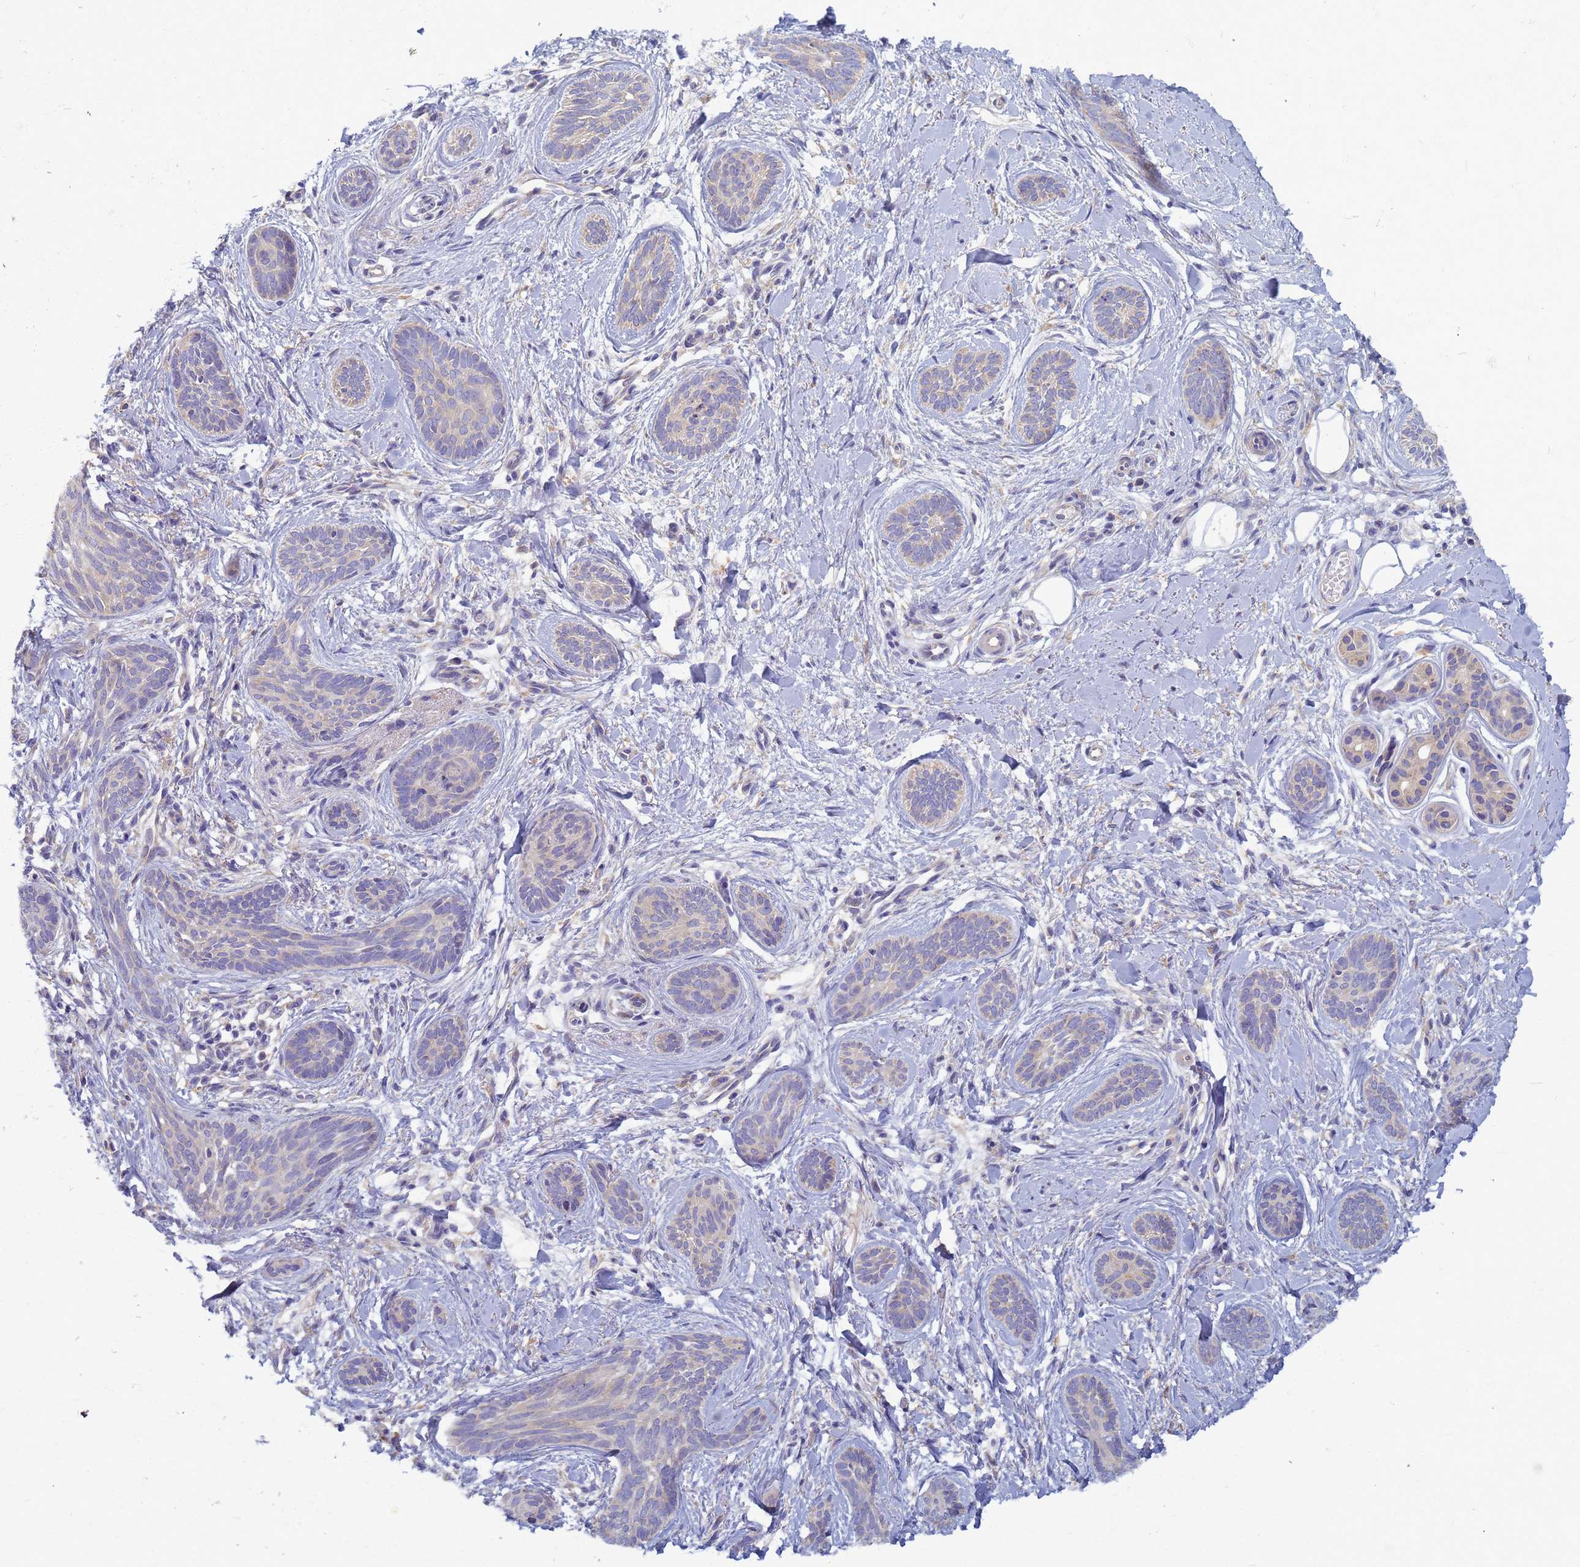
{"staining": {"intensity": "negative", "quantity": "none", "location": "none"}, "tissue": "skin cancer", "cell_type": "Tumor cells", "image_type": "cancer", "snomed": [{"axis": "morphology", "description": "Basal cell carcinoma"}, {"axis": "topography", "description": "Skin"}], "caption": "DAB (3,3'-diaminobenzidine) immunohistochemical staining of skin cancer (basal cell carcinoma) demonstrates no significant staining in tumor cells.", "gene": "EEA1", "patient": {"sex": "female", "age": 81}}